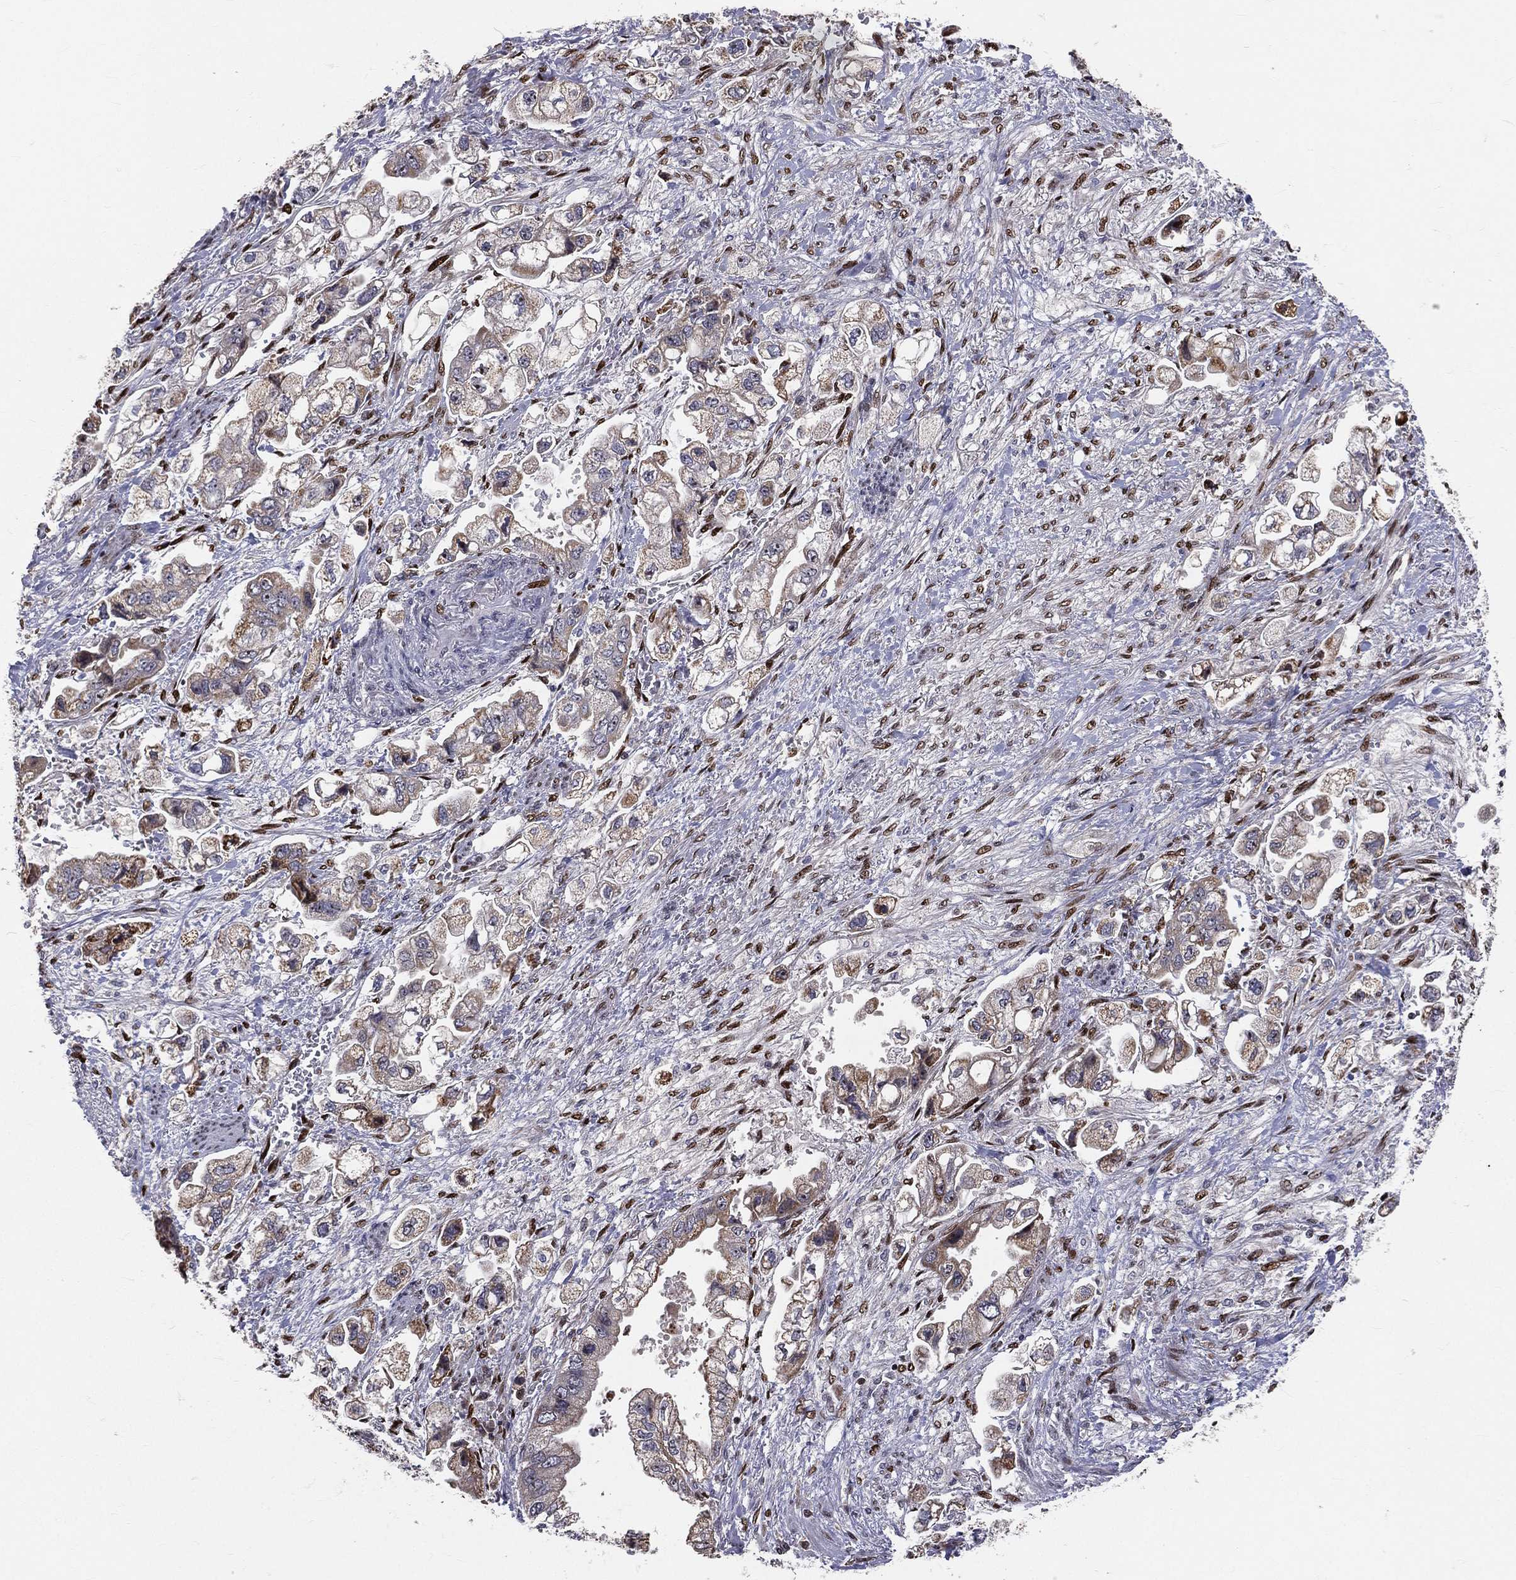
{"staining": {"intensity": "moderate", "quantity": "<25%", "location": "cytoplasmic/membranous"}, "tissue": "stomach cancer", "cell_type": "Tumor cells", "image_type": "cancer", "snomed": [{"axis": "morphology", "description": "Normal tissue, NOS"}, {"axis": "morphology", "description": "Adenocarcinoma, NOS"}, {"axis": "topography", "description": "Stomach"}], "caption": "Moderate cytoplasmic/membranous expression for a protein is identified in about <25% of tumor cells of adenocarcinoma (stomach) using IHC.", "gene": "ZEB1", "patient": {"sex": "male", "age": 62}}